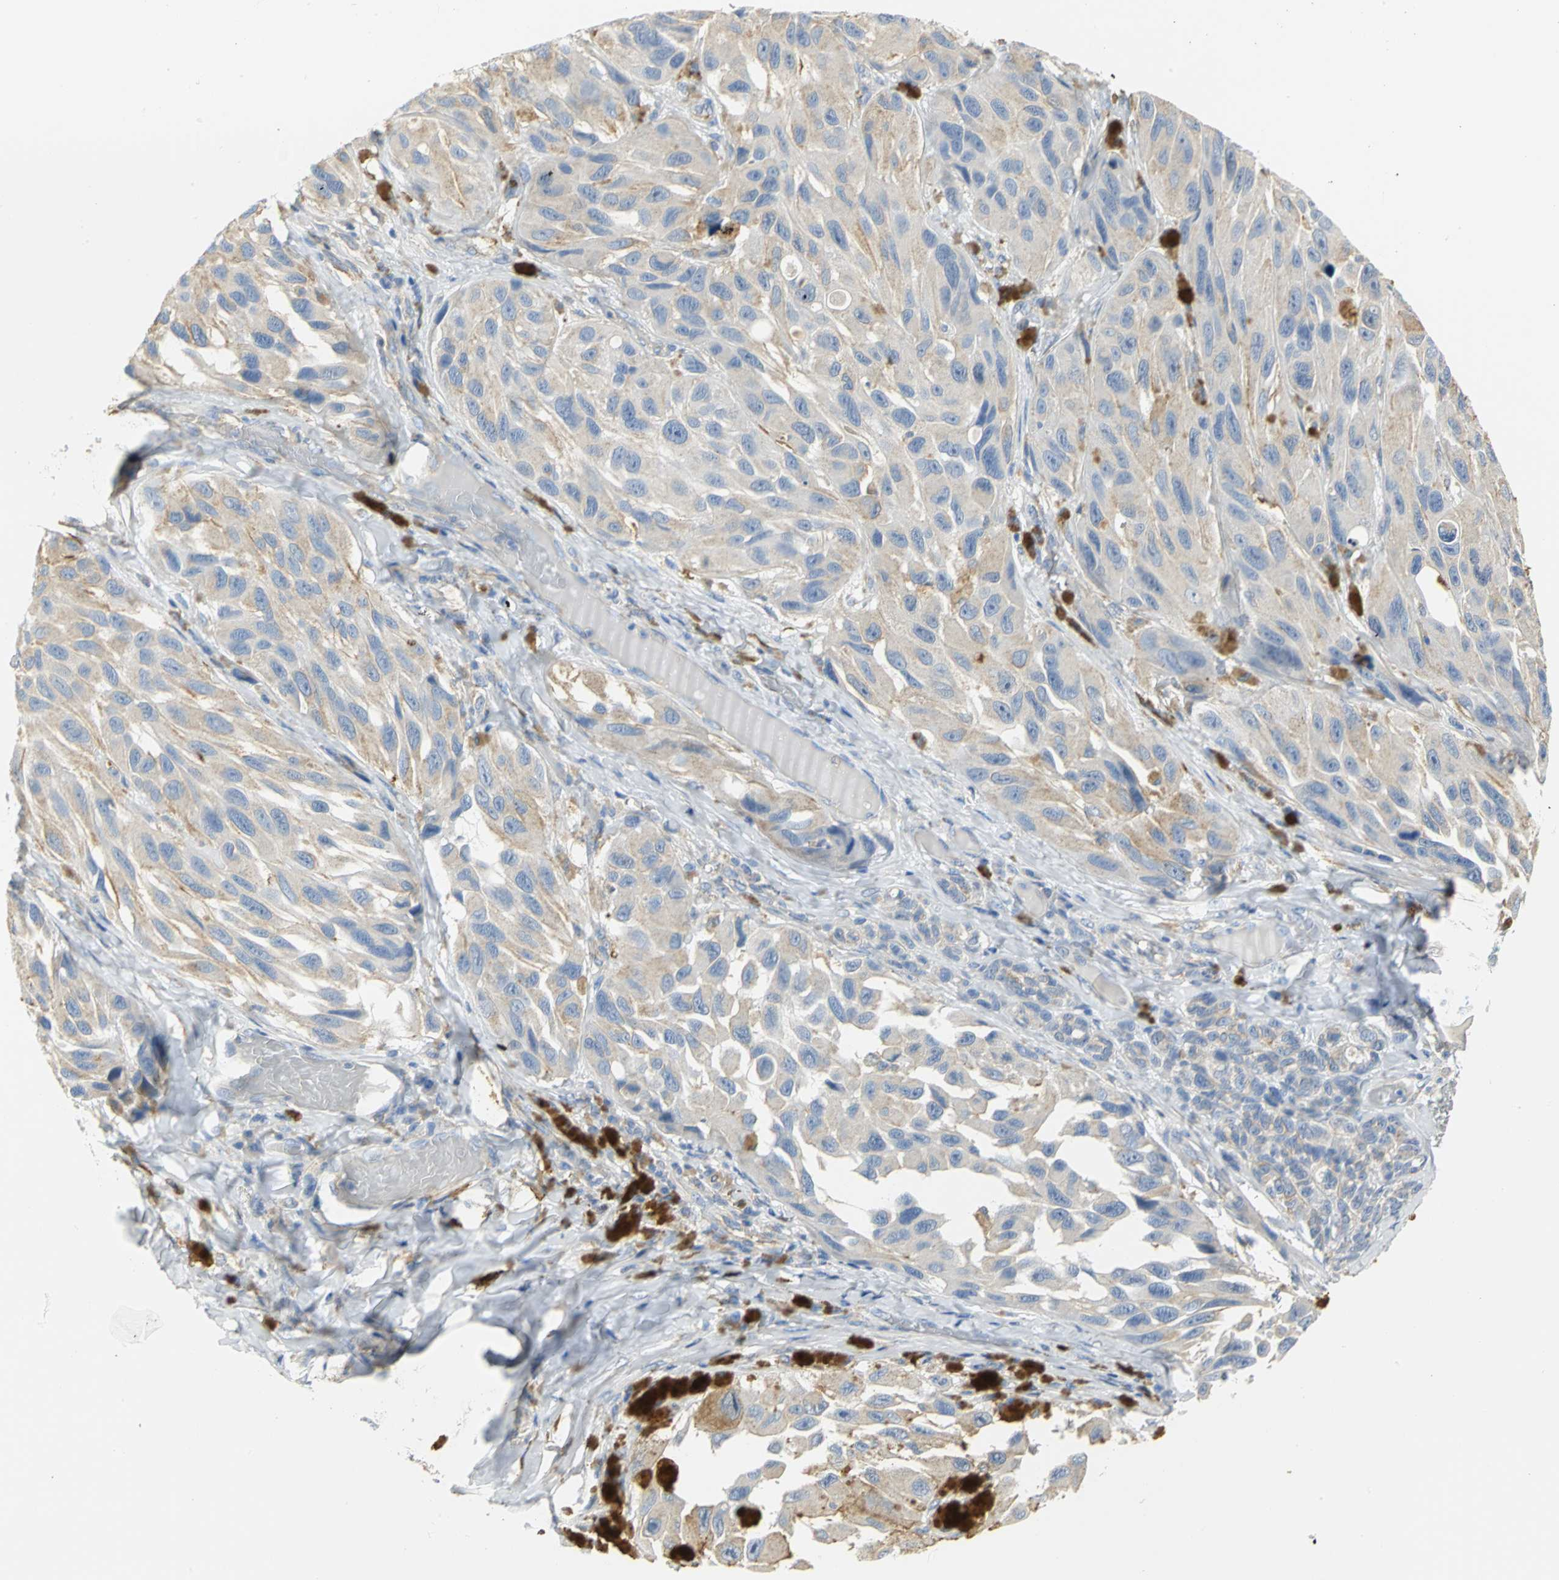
{"staining": {"intensity": "weak", "quantity": ">75%", "location": "cytoplasmic/membranous"}, "tissue": "melanoma", "cell_type": "Tumor cells", "image_type": "cancer", "snomed": [{"axis": "morphology", "description": "Malignant melanoma, NOS"}, {"axis": "topography", "description": "Skin"}], "caption": "An IHC image of neoplastic tissue is shown. Protein staining in brown highlights weak cytoplasmic/membranous positivity in melanoma within tumor cells. Using DAB (3,3'-diaminobenzidine) (brown) and hematoxylin (blue) stains, captured at high magnification using brightfield microscopy.", "gene": "GNRH2", "patient": {"sex": "female", "age": 73}}